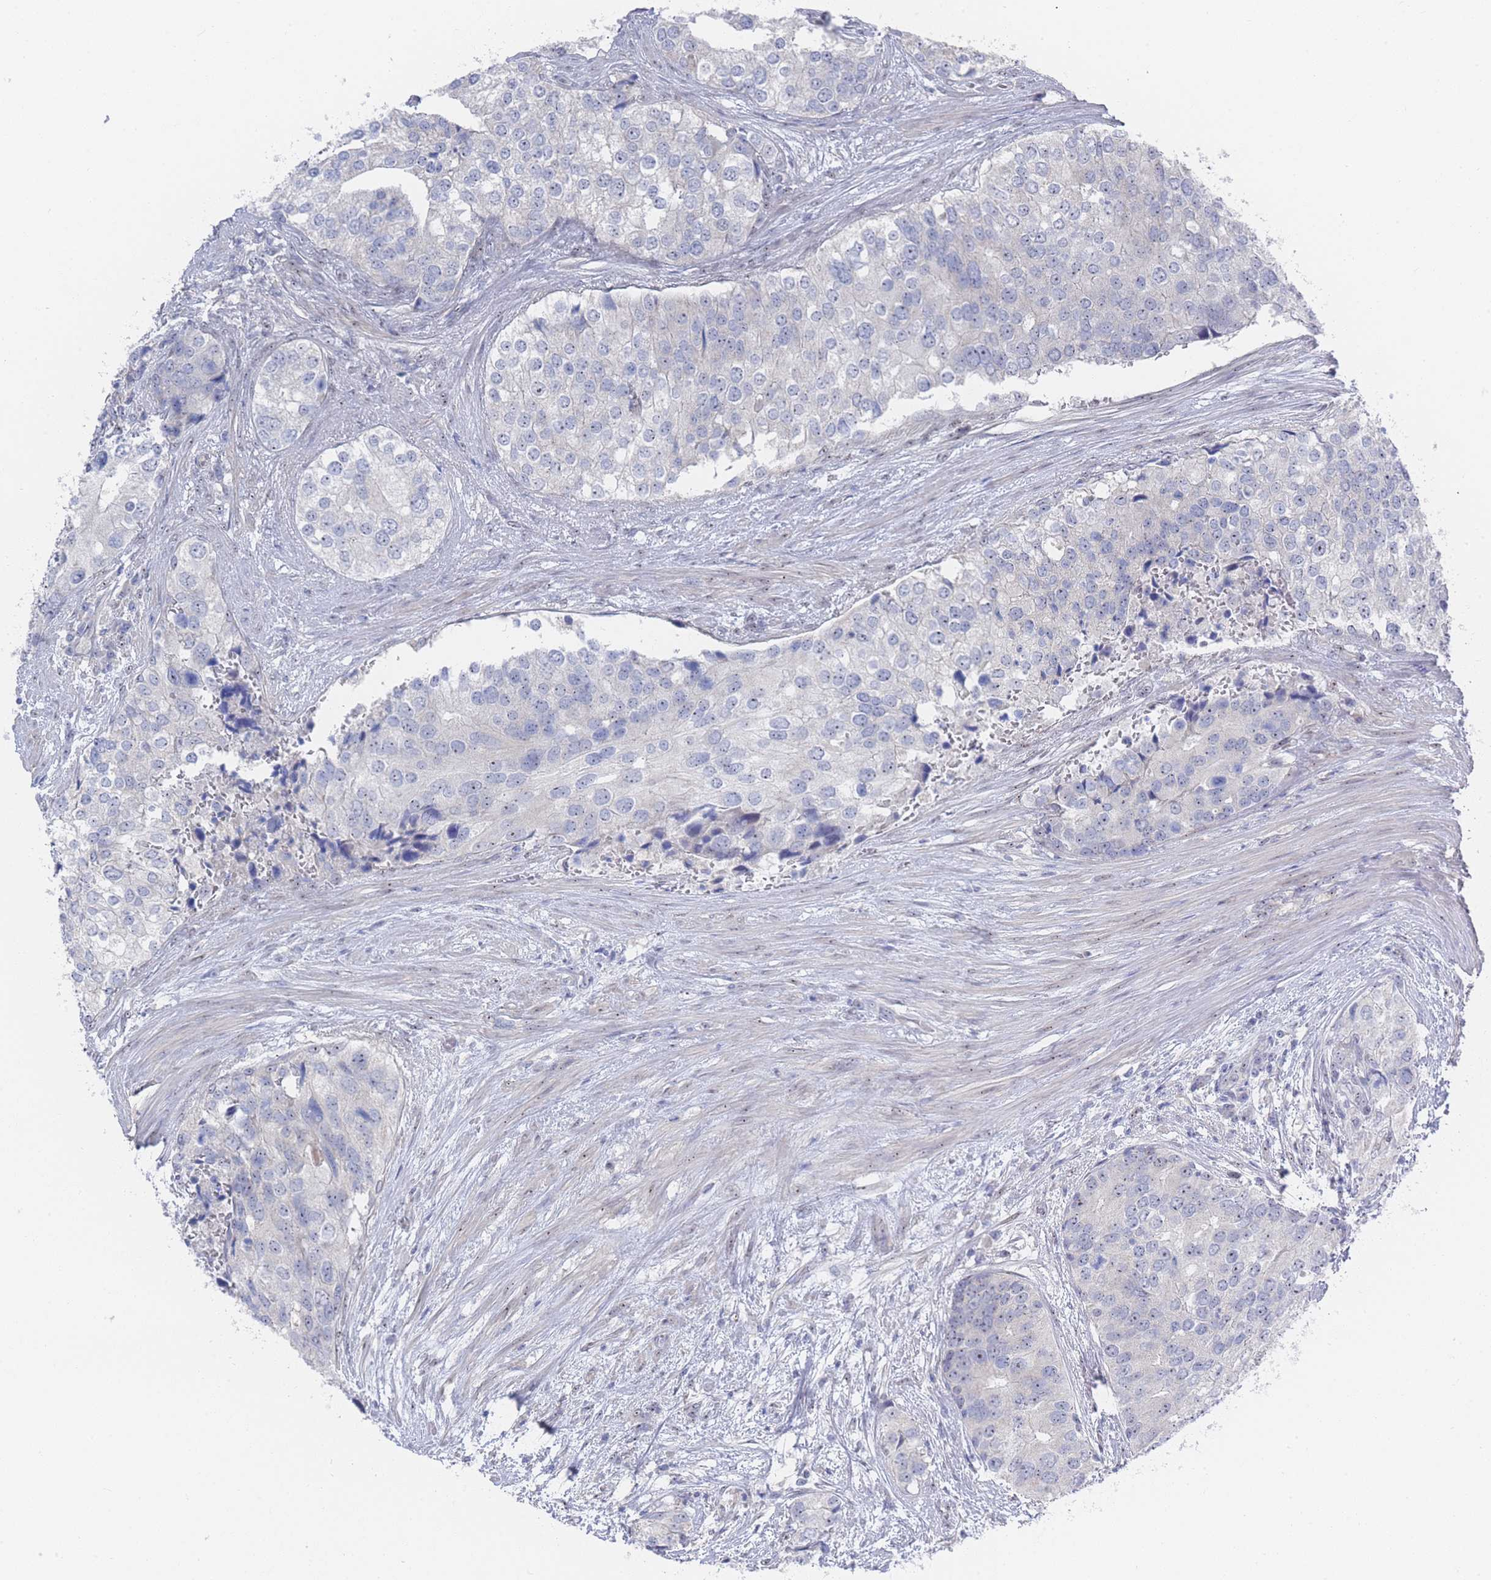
{"staining": {"intensity": "negative", "quantity": "none", "location": "none"}, "tissue": "prostate cancer", "cell_type": "Tumor cells", "image_type": "cancer", "snomed": [{"axis": "morphology", "description": "Adenocarcinoma, High grade"}, {"axis": "topography", "description": "Prostate"}], "caption": "DAB immunohistochemical staining of human prostate adenocarcinoma (high-grade) demonstrates no significant staining in tumor cells. (DAB (3,3'-diaminobenzidine) immunohistochemistry (IHC) visualized using brightfield microscopy, high magnification).", "gene": "ZNF142", "patient": {"sex": "male", "age": 62}}